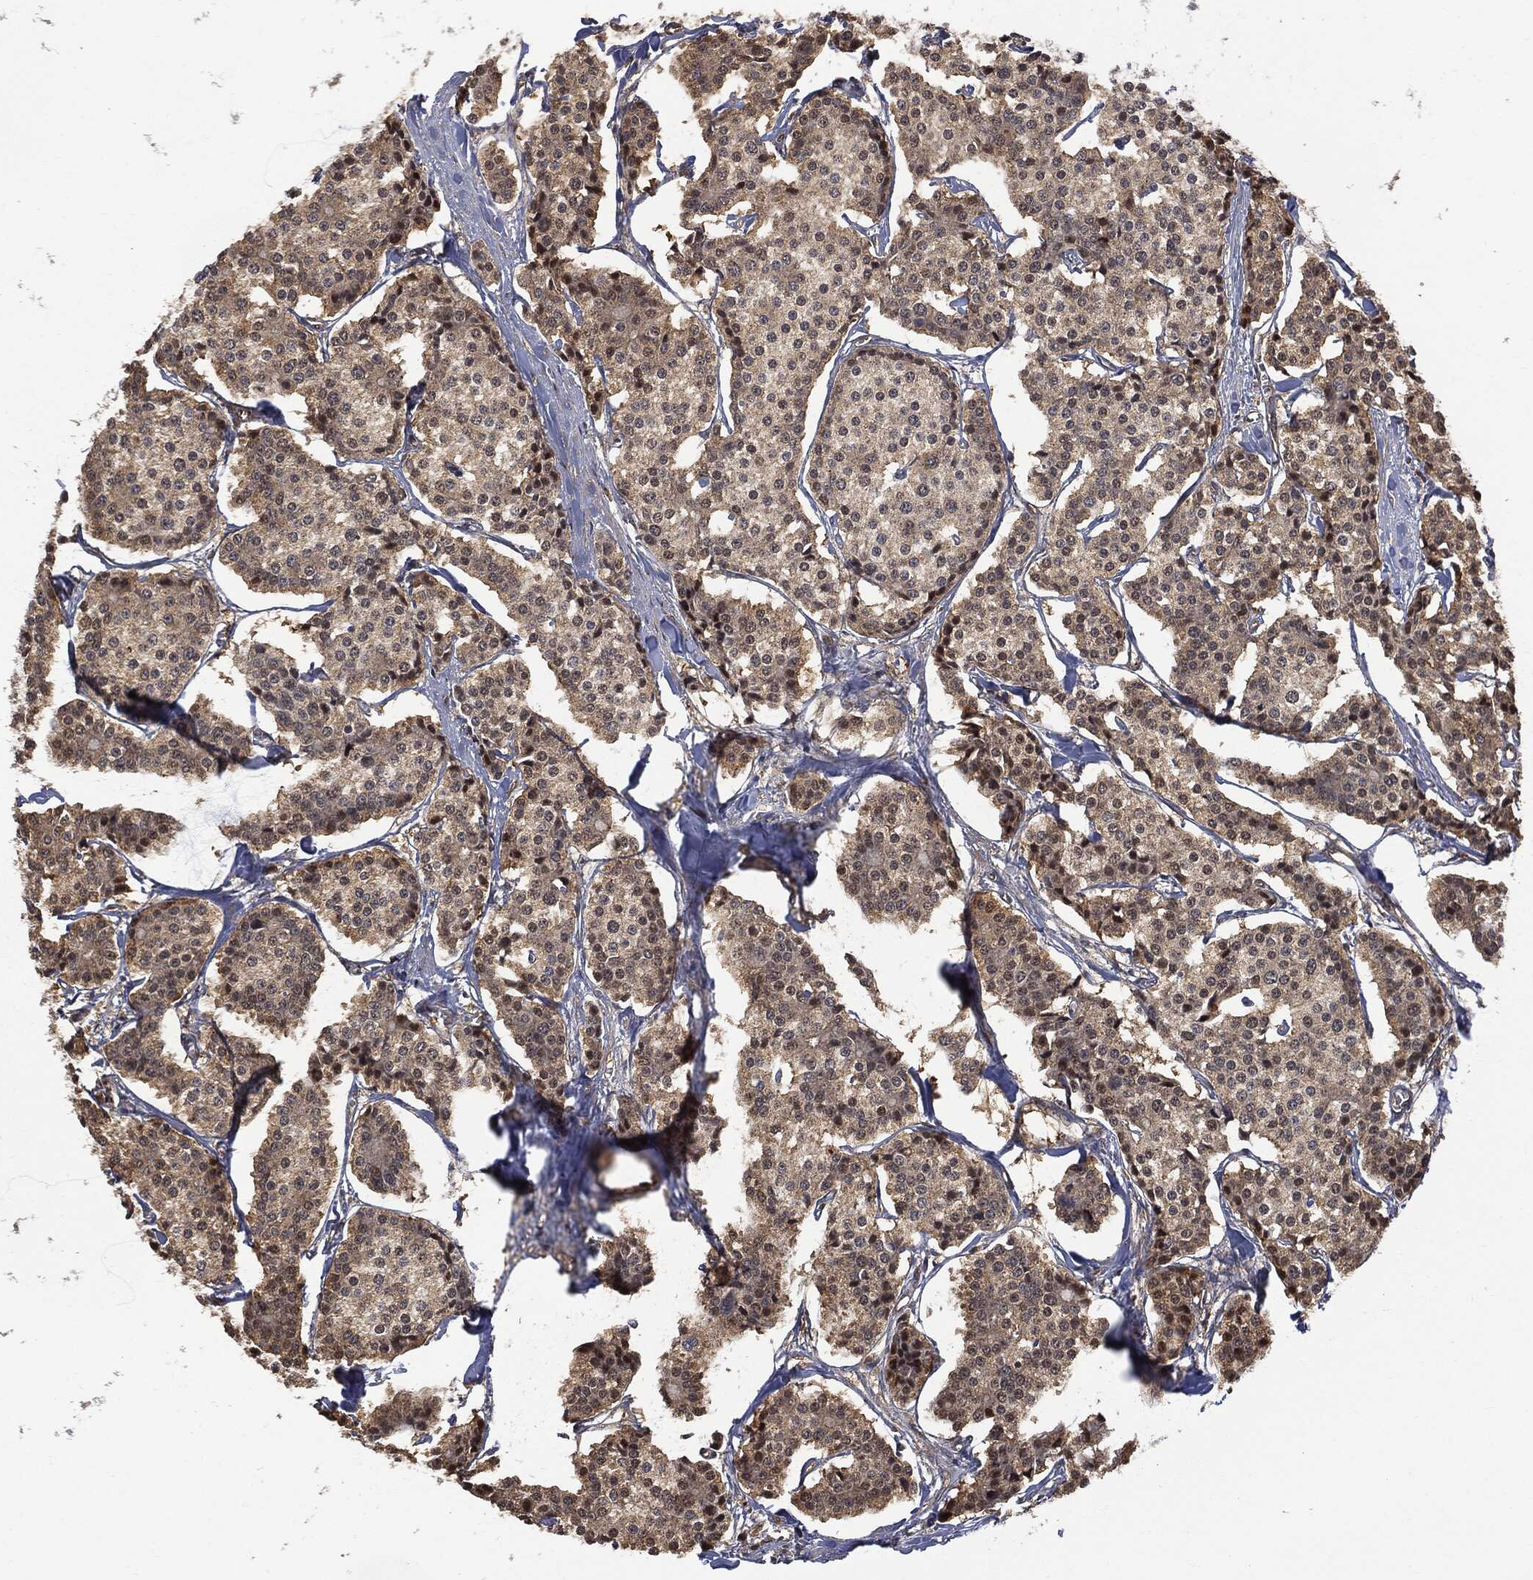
{"staining": {"intensity": "moderate", "quantity": "25%-75%", "location": "cytoplasmic/membranous"}, "tissue": "carcinoid", "cell_type": "Tumor cells", "image_type": "cancer", "snomed": [{"axis": "morphology", "description": "Carcinoid, malignant, NOS"}, {"axis": "topography", "description": "Small intestine"}], "caption": "Immunohistochemistry (IHC) photomicrograph of malignant carcinoid stained for a protein (brown), which reveals medium levels of moderate cytoplasmic/membranous expression in approximately 25%-75% of tumor cells.", "gene": "PSMB10", "patient": {"sex": "female", "age": 65}}